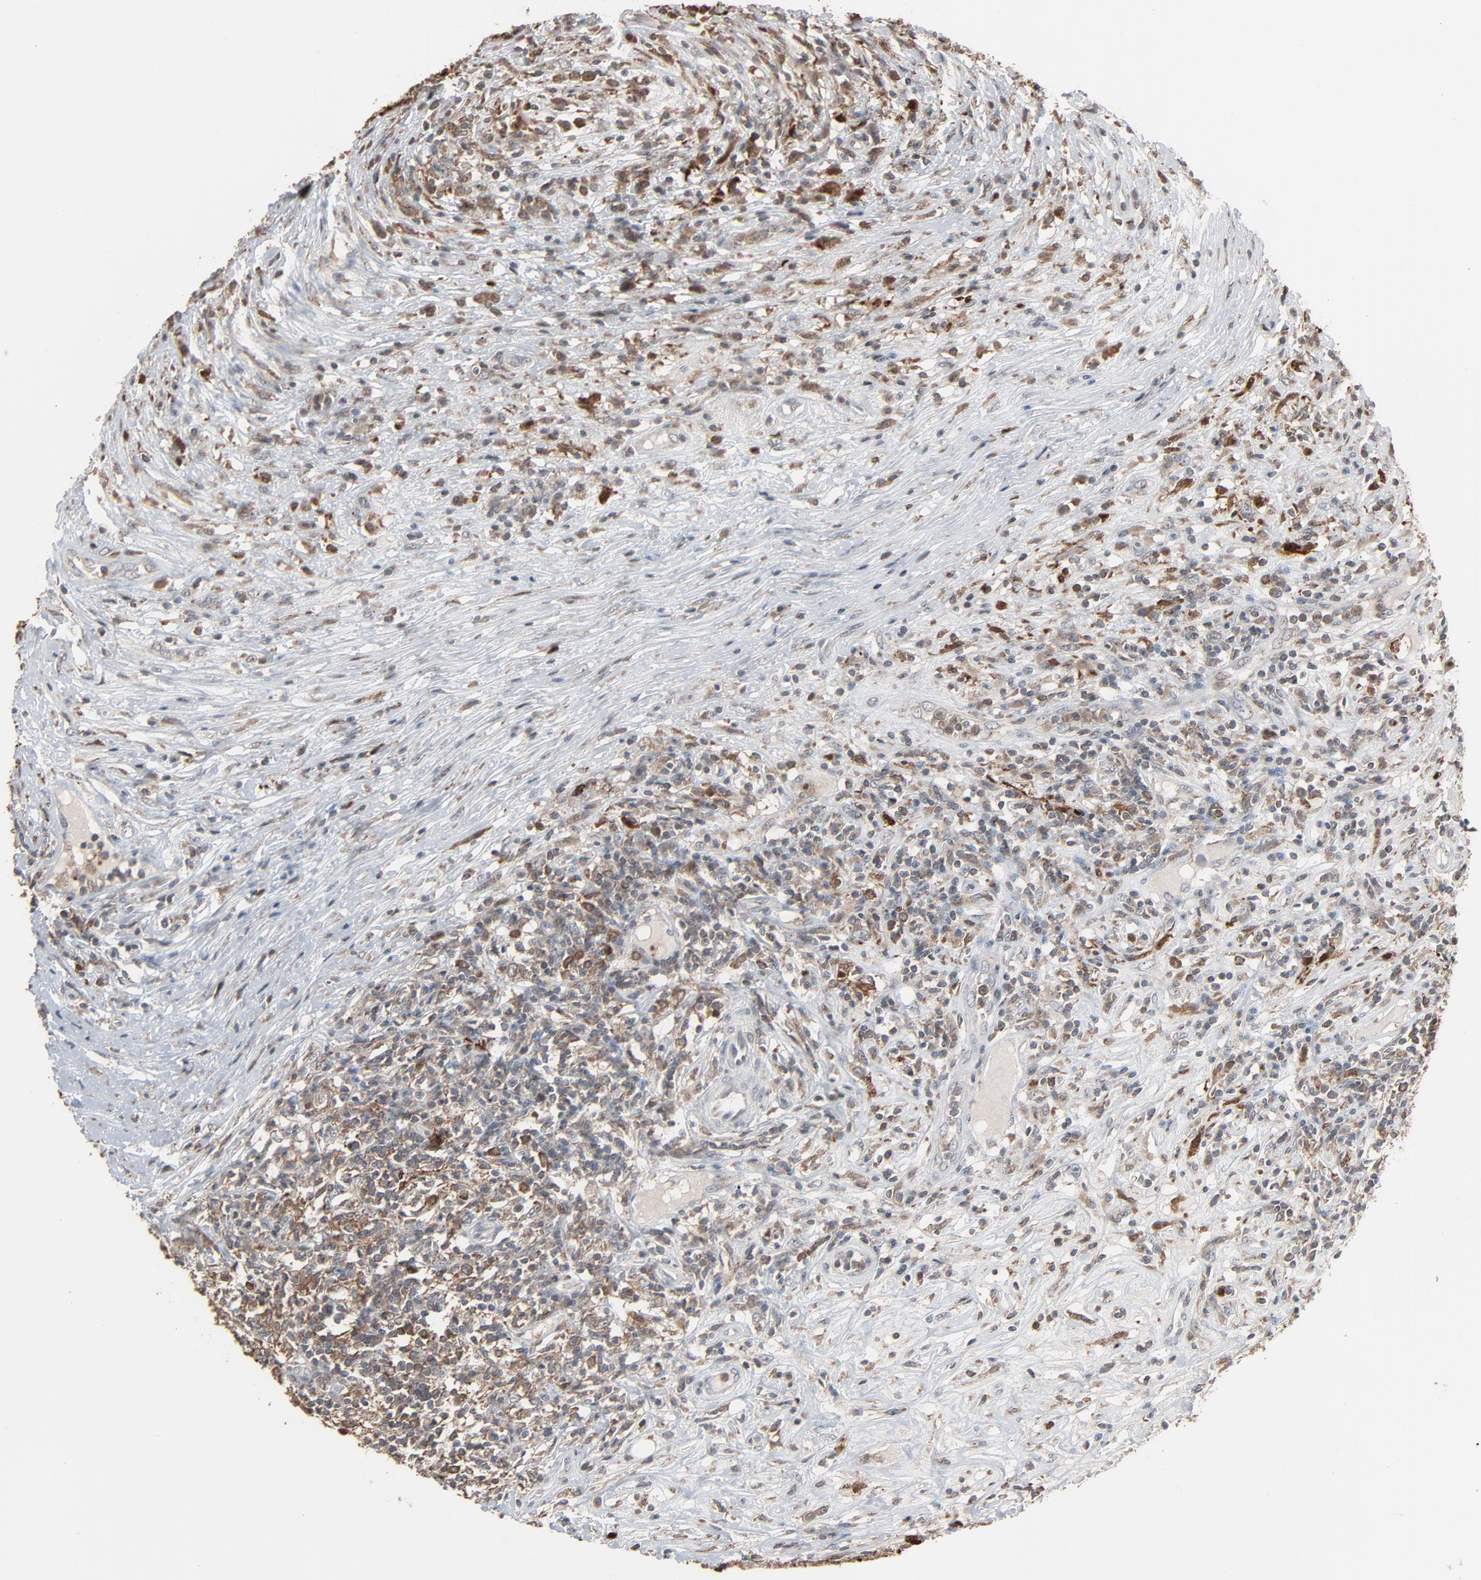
{"staining": {"intensity": "moderate", "quantity": ">75%", "location": "cytoplasmic/membranous,nuclear"}, "tissue": "lymphoma", "cell_type": "Tumor cells", "image_type": "cancer", "snomed": [{"axis": "morphology", "description": "Malignant lymphoma, non-Hodgkin's type, High grade"}, {"axis": "topography", "description": "Lymph node"}], "caption": "Tumor cells reveal medium levels of moderate cytoplasmic/membranous and nuclear positivity in about >75% of cells in malignant lymphoma, non-Hodgkin's type (high-grade).", "gene": "DOCK8", "patient": {"sex": "female", "age": 84}}